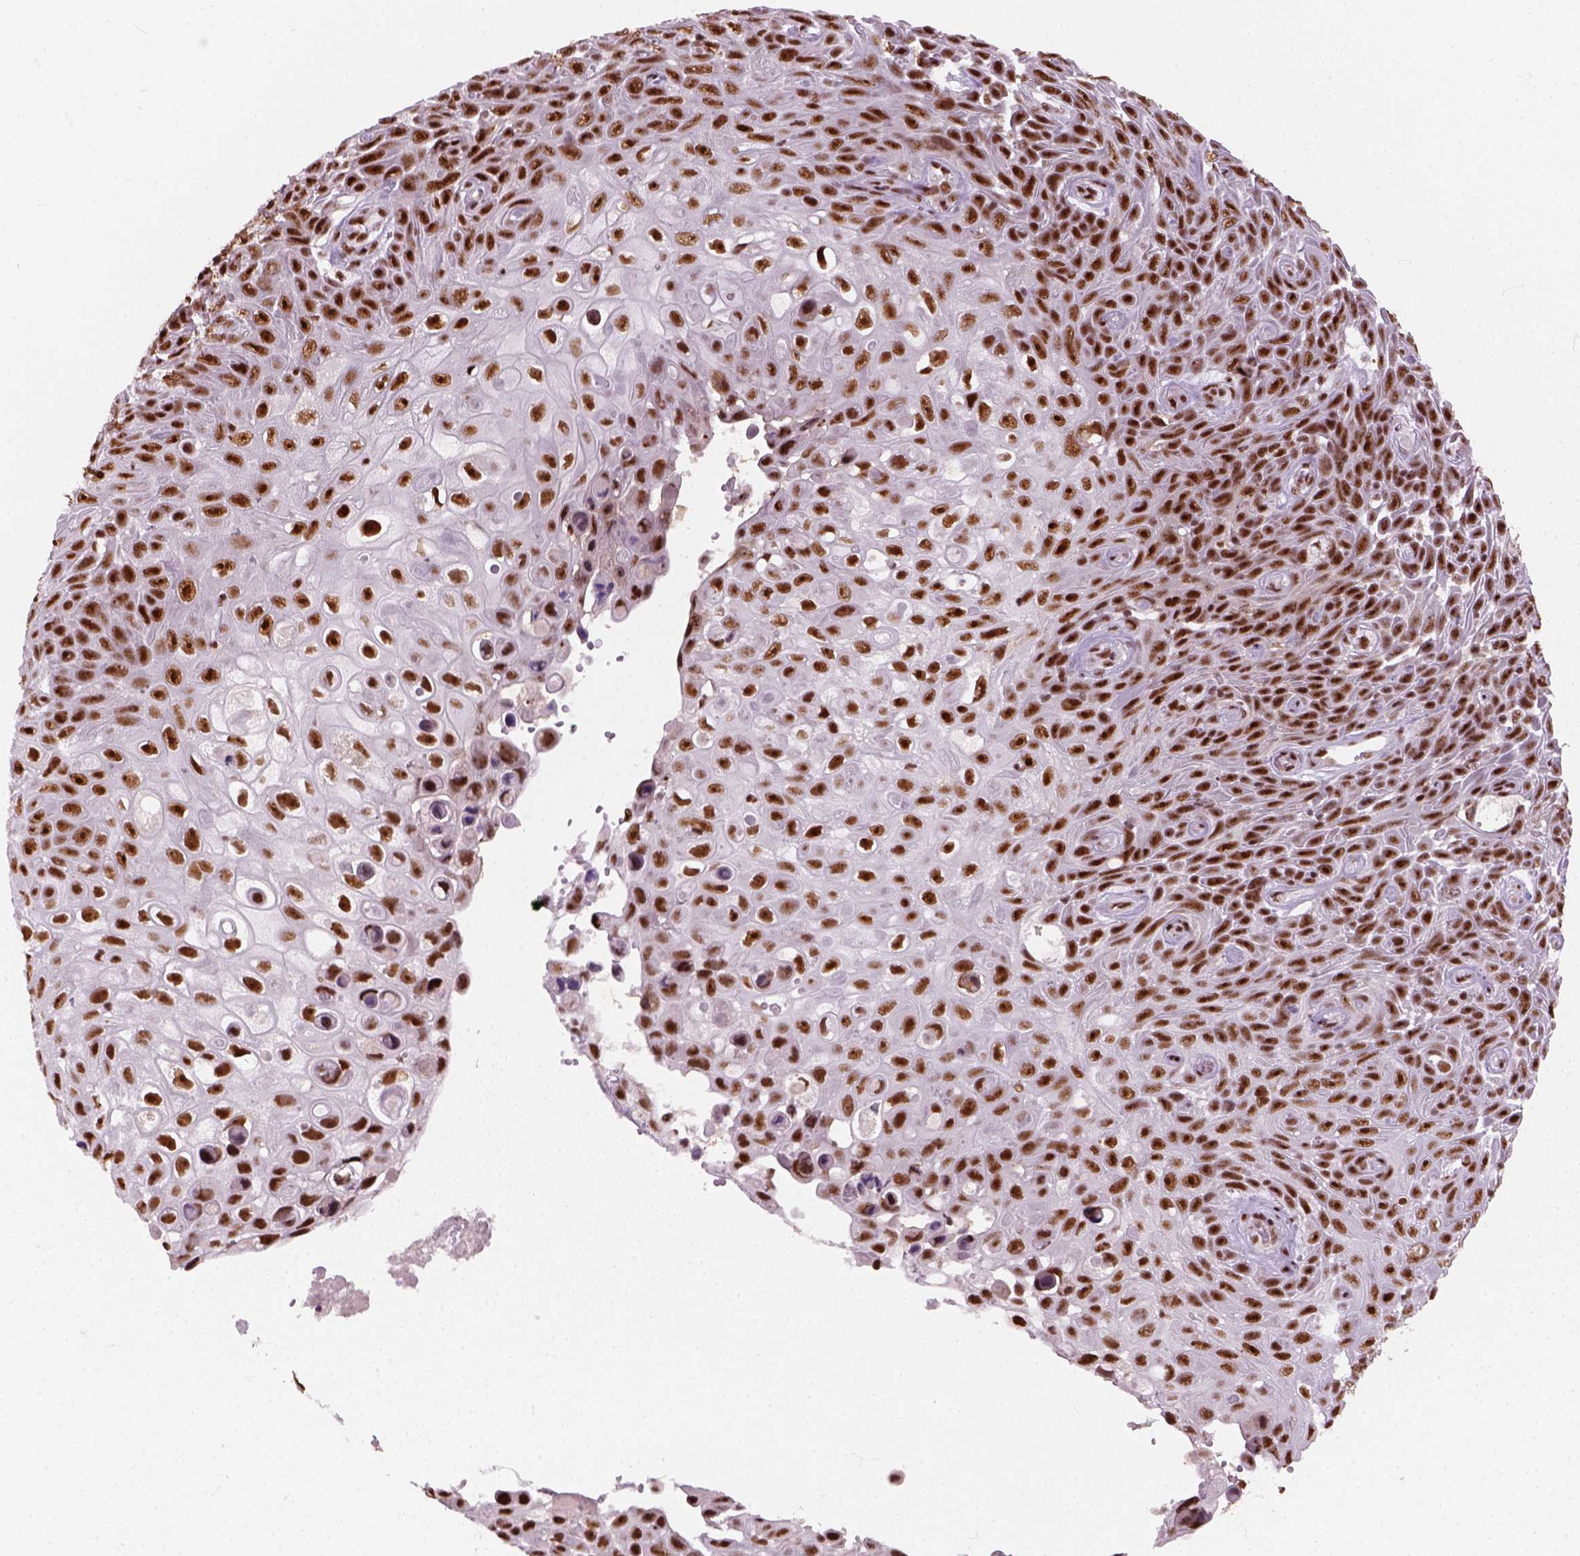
{"staining": {"intensity": "strong", "quantity": ">75%", "location": "nuclear"}, "tissue": "skin cancer", "cell_type": "Tumor cells", "image_type": "cancer", "snomed": [{"axis": "morphology", "description": "Squamous cell carcinoma, NOS"}, {"axis": "topography", "description": "Skin"}], "caption": "Skin cancer tissue reveals strong nuclear staining in about >75% of tumor cells, visualized by immunohistochemistry. The staining was performed using DAB to visualize the protein expression in brown, while the nuclei were stained in blue with hematoxylin (Magnification: 20x).", "gene": "GTF2F1", "patient": {"sex": "male", "age": 82}}